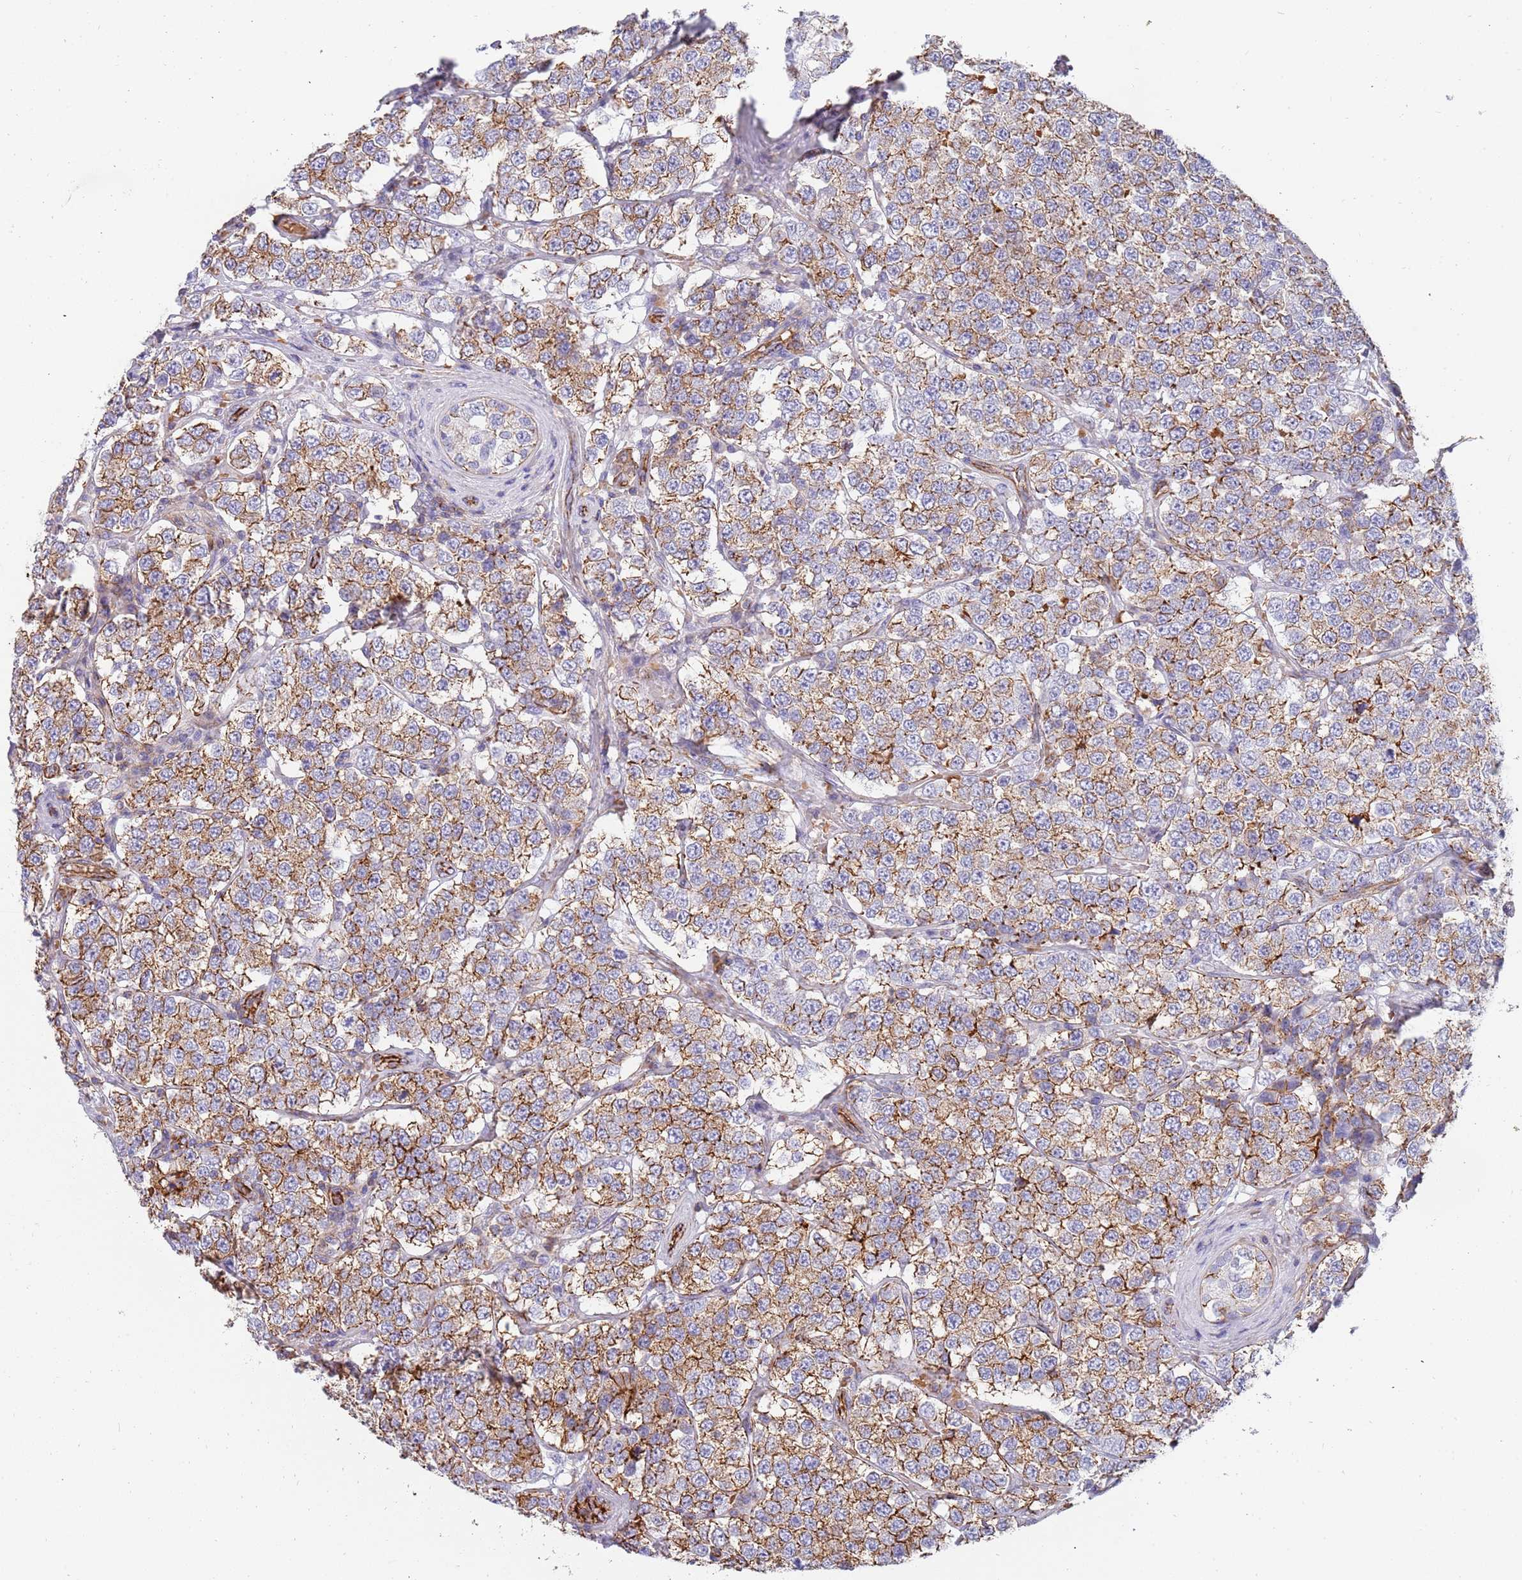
{"staining": {"intensity": "moderate", "quantity": ">75%", "location": "cytoplasmic/membranous"}, "tissue": "testis cancer", "cell_type": "Tumor cells", "image_type": "cancer", "snomed": [{"axis": "morphology", "description": "Seminoma, NOS"}, {"axis": "topography", "description": "Testis"}], "caption": "Testis cancer stained with a brown dye shows moderate cytoplasmic/membranous positive expression in about >75% of tumor cells.", "gene": "GFRAL", "patient": {"sex": "male", "age": 34}}